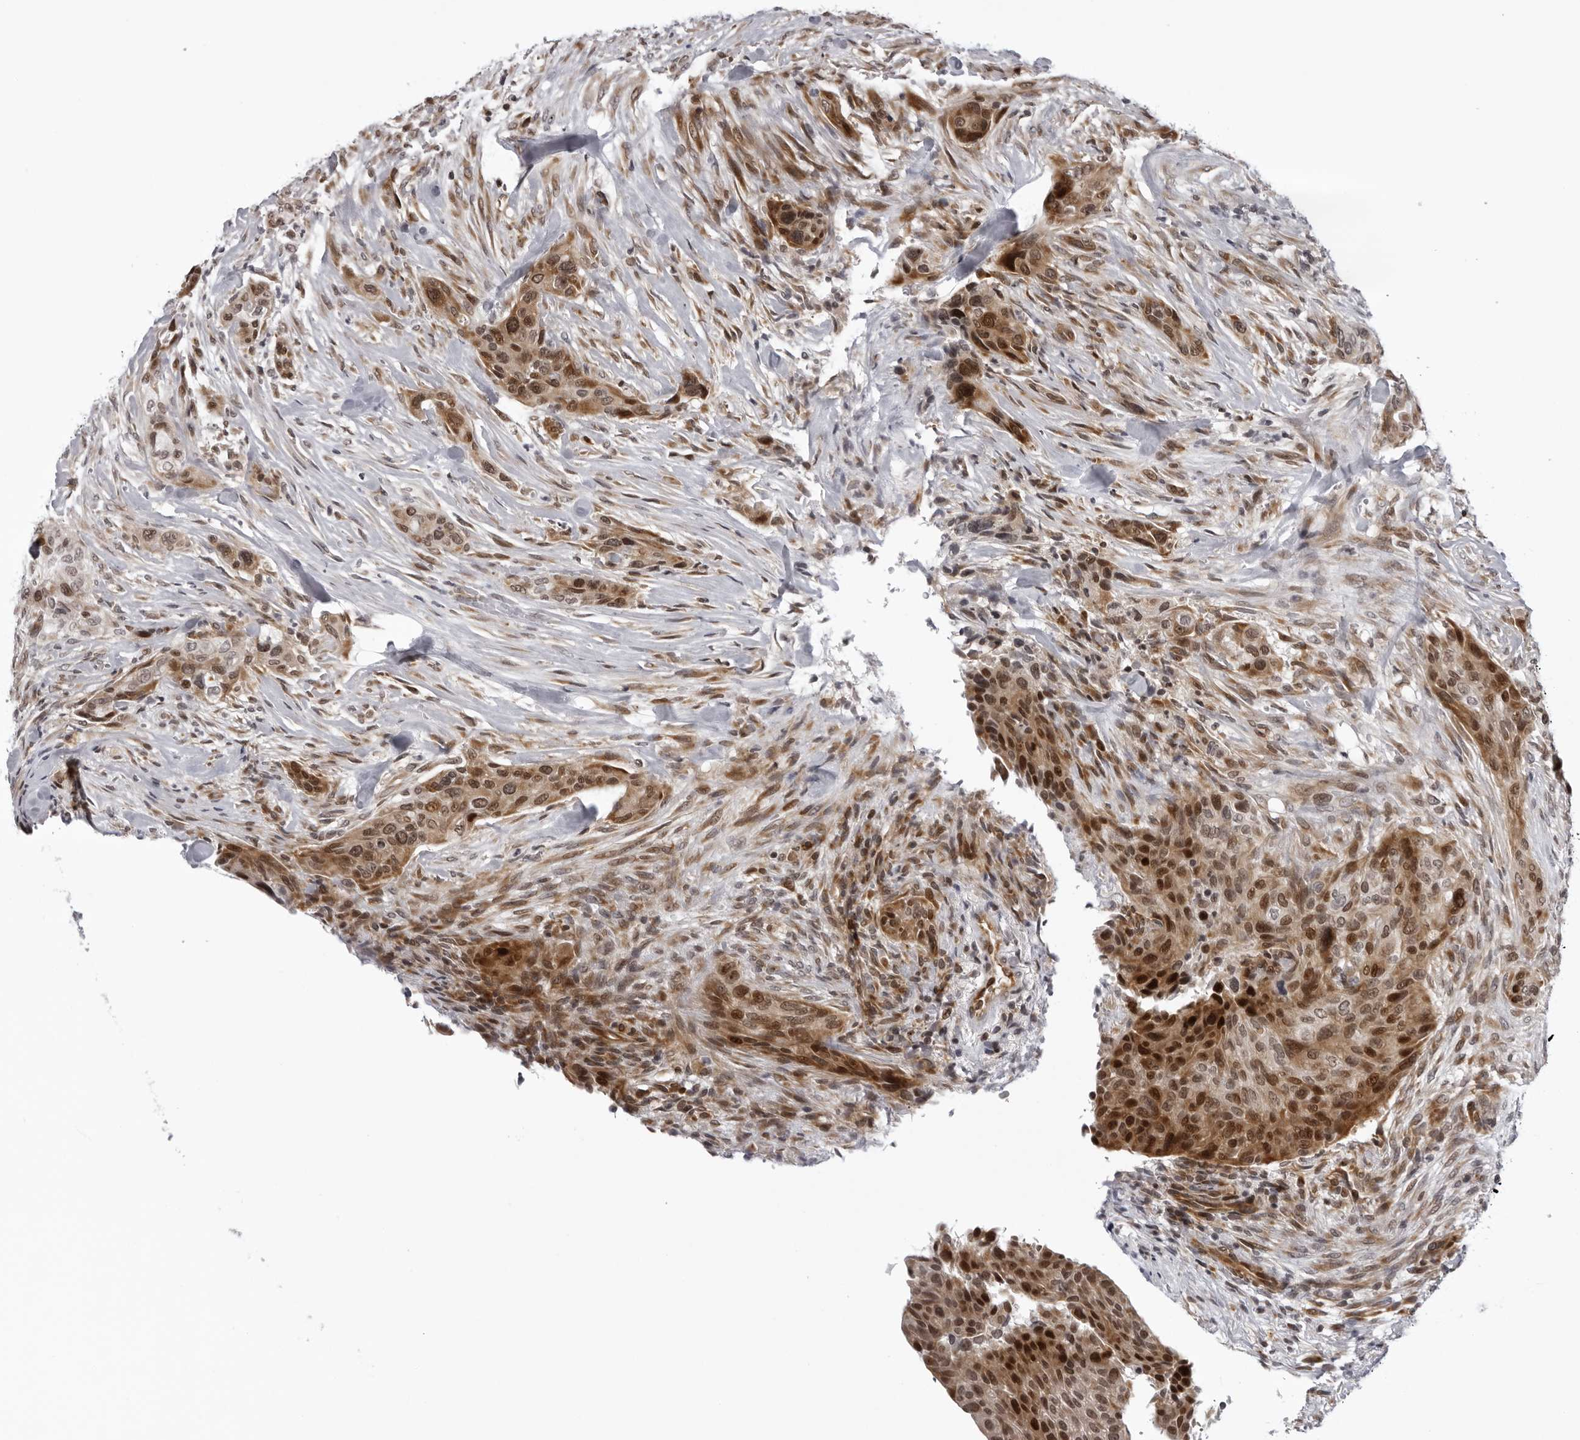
{"staining": {"intensity": "strong", "quantity": ">75%", "location": "cytoplasmic/membranous,nuclear"}, "tissue": "urothelial cancer", "cell_type": "Tumor cells", "image_type": "cancer", "snomed": [{"axis": "morphology", "description": "Urothelial carcinoma, High grade"}, {"axis": "topography", "description": "Urinary bladder"}], "caption": "Immunohistochemistry (IHC) of human urothelial carcinoma (high-grade) shows high levels of strong cytoplasmic/membranous and nuclear positivity in about >75% of tumor cells. Immunohistochemistry (IHC) stains the protein of interest in brown and the nuclei are stained blue.", "gene": "GCSAML", "patient": {"sex": "male", "age": 35}}